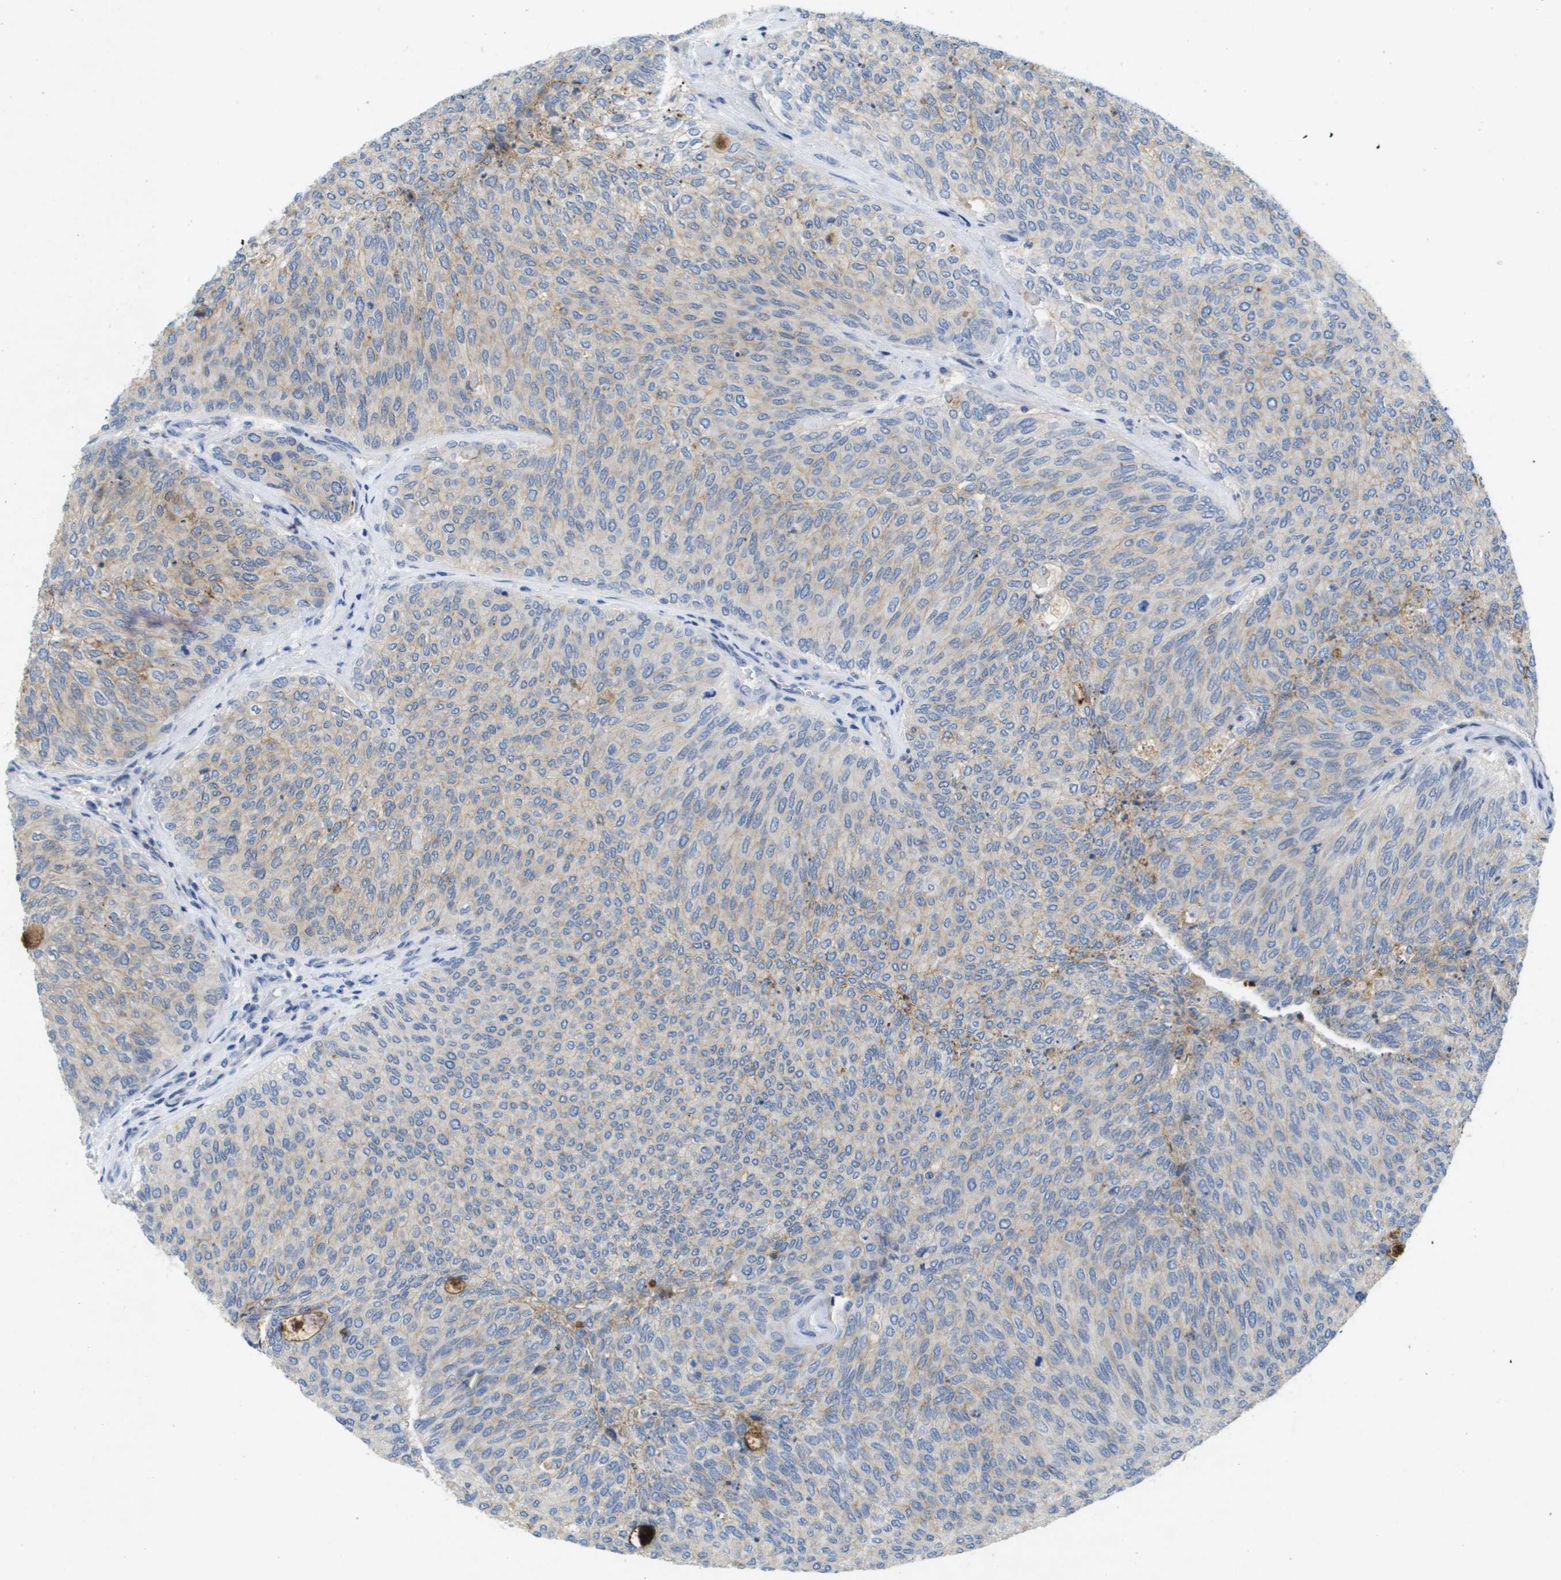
{"staining": {"intensity": "weak", "quantity": "<25%", "location": "cytoplasmic/membranous"}, "tissue": "urothelial cancer", "cell_type": "Tumor cells", "image_type": "cancer", "snomed": [{"axis": "morphology", "description": "Urothelial carcinoma, Low grade"}, {"axis": "topography", "description": "Urinary bladder"}], "caption": "The histopathology image shows no significant expression in tumor cells of urothelial carcinoma (low-grade).", "gene": "LIPG", "patient": {"sex": "female", "age": 79}}